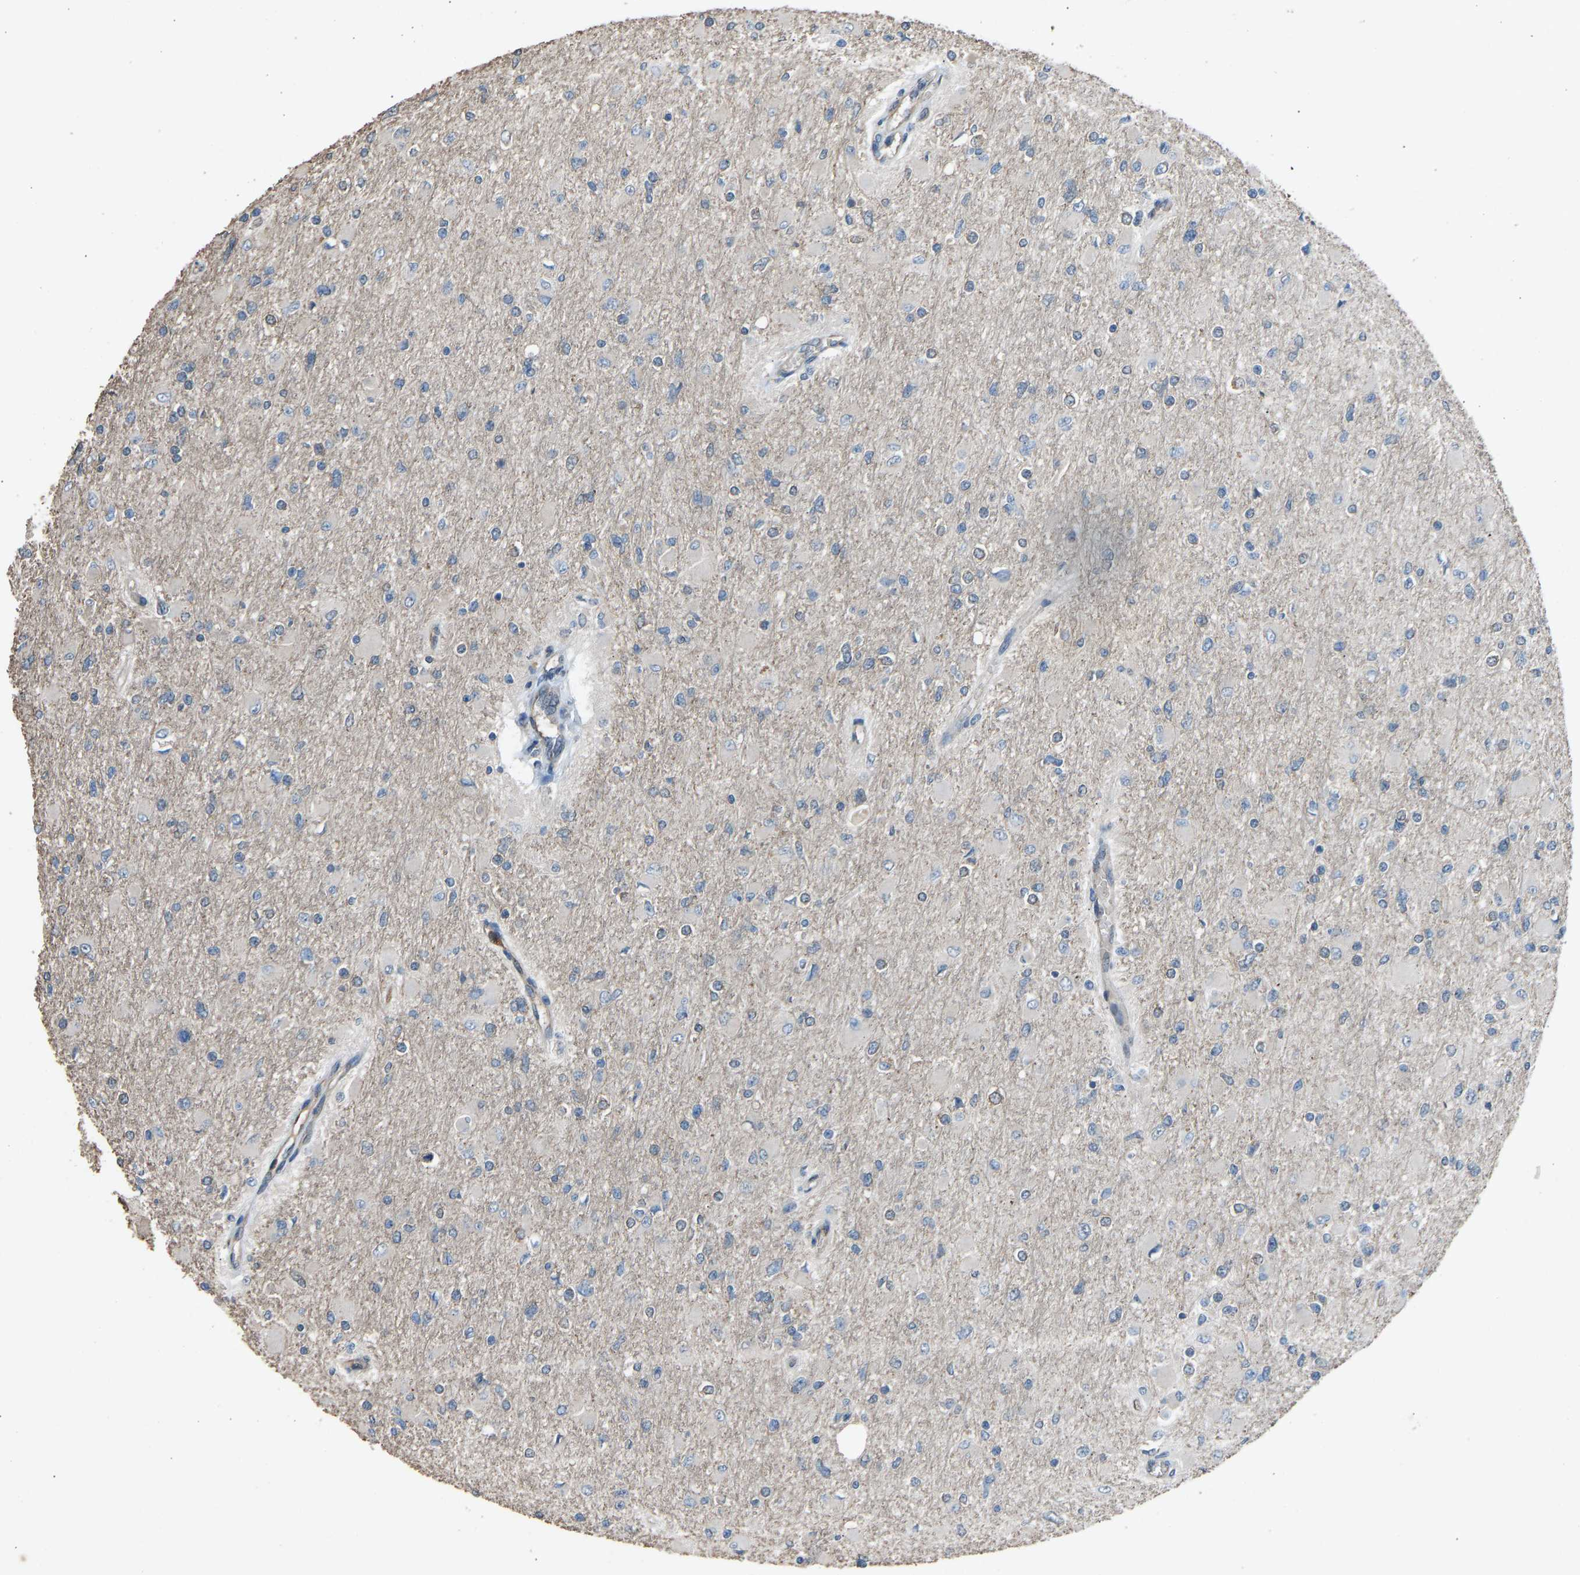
{"staining": {"intensity": "negative", "quantity": "none", "location": "none"}, "tissue": "glioma", "cell_type": "Tumor cells", "image_type": "cancer", "snomed": [{"axis": "morphology", "description": "Glioma, malignant, High grade"}, {"axis": "topography", "description": "Cerebral cortex"}], "caption": "Image shows no significant protein staining in tumor cells of malignant high-grade glioma. Brightfield microscopy of immunohistochemistry stained with DAB (brown) and hematoxylin (blue), captured at high magnification.", "gene": "SLC43A1", "patient": {"sex": "female", "age": 36}}